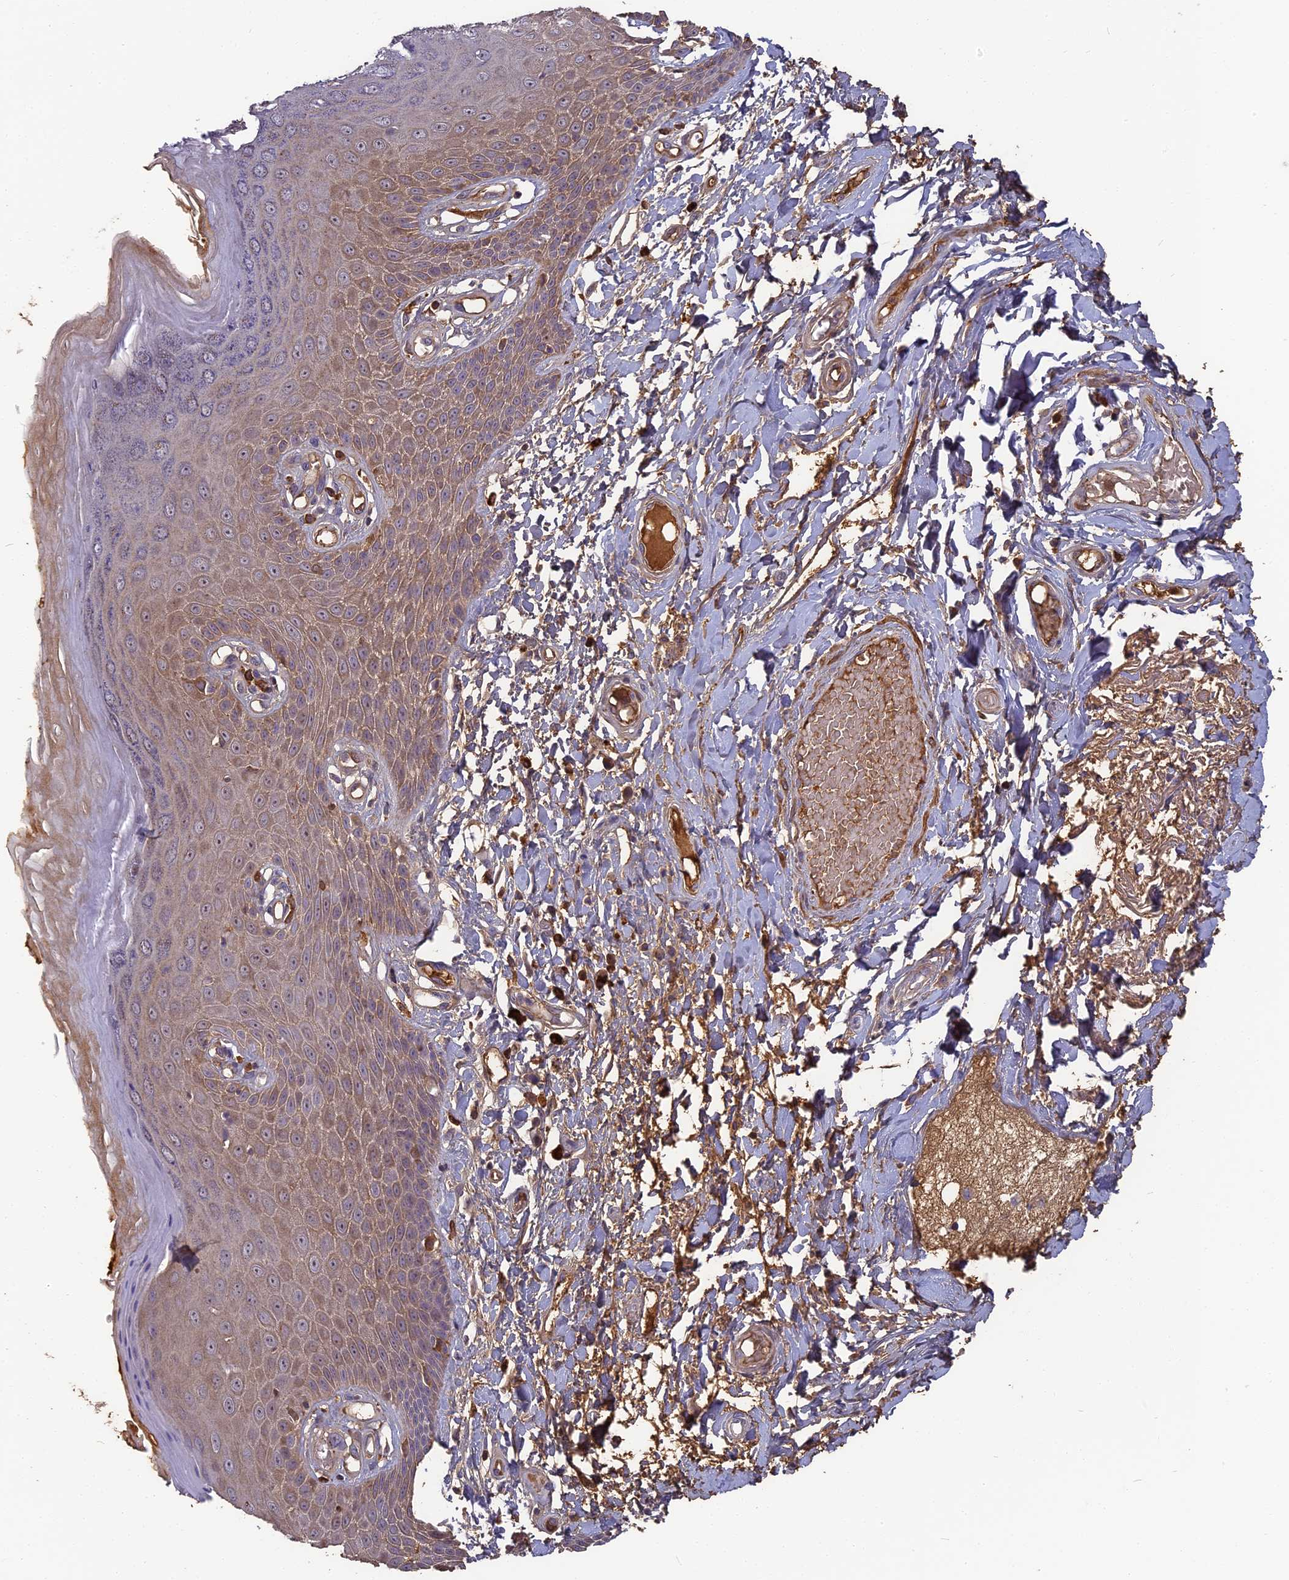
{"staining": {"intensity": "moderate", "quantity": "25%-75%", "location": "cytoplasmic/membranous"}, "tissue": "skin", "cell_type": "Epidermal cells", "image_type": "normal", "snomed": [{"axis": "morphology", "description": "Normal tissue, NOS"}, {"axis": "topography", "description": "Anal"}], "caption": "Immunohistochemical staining of unremarkable skin reveals 25%-75% levels of moderate cytoplasmic/membranous protein expression in approximately 25%-75% of epidermal cells.", "gene": "ERMAP", "patient": {"sex": "male", "age": 78}}